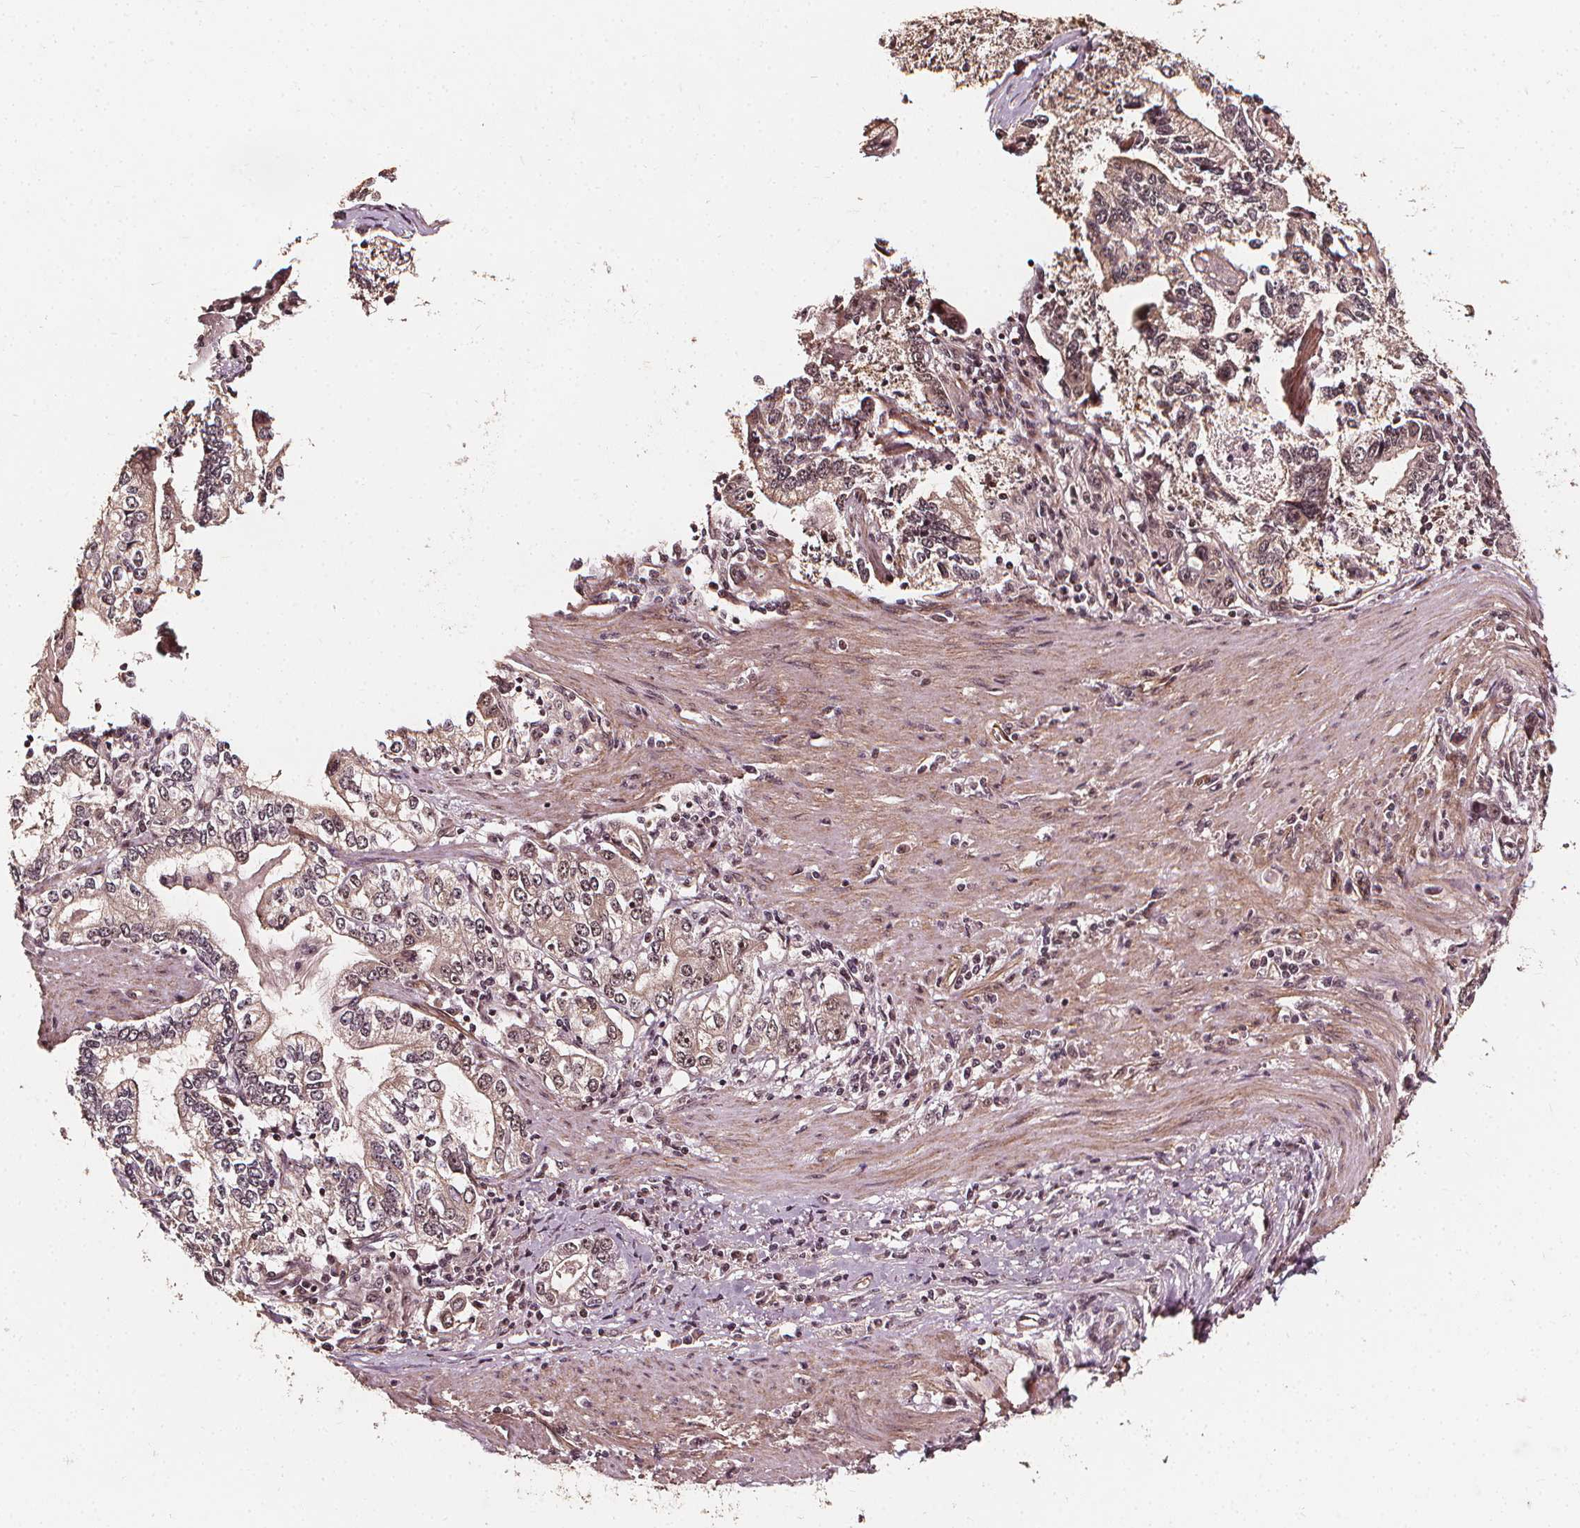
{"staining": {"intensity": "moderate", "quantity": "25%-75%", "location": "nuclear"}, "tissue": "stomach cancer", "cell_type": "Tumor cells", "image_type": "cancer", "snomed": [{"axis": "morphology", "description": "Adenocarcinoma, NOS"}, {"axis": "topography", "description": "Stomach, lower"}], "caption": "The image reveals staining of stomach cancer (adenocarcinoma), revealing moderate nuclear protein positivity (brown color) within tumor cells.", "gene": "EXOSC9", "patient": {"sex": "female", "age": 72}}